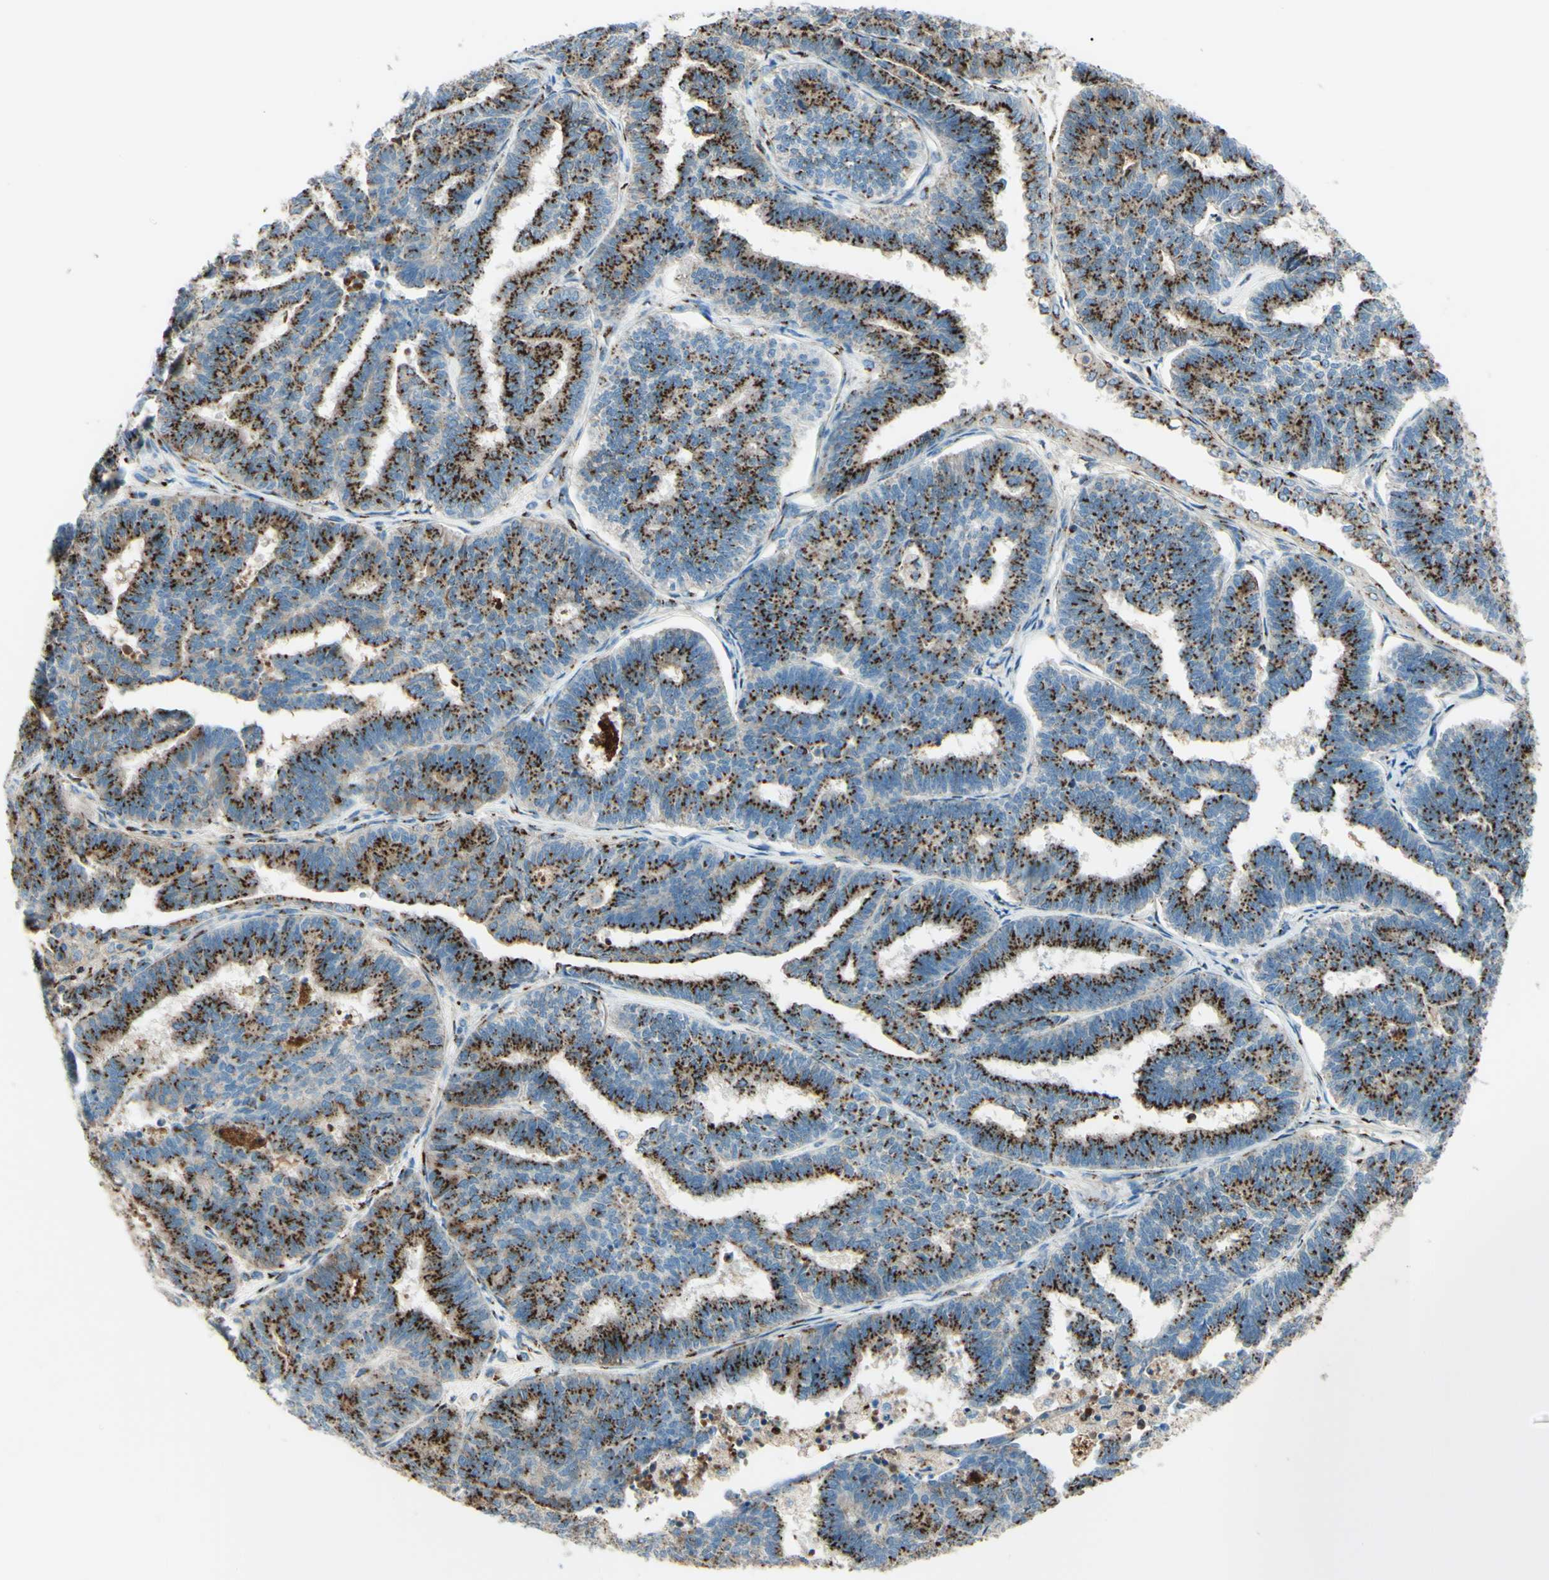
{"staining": {"intensity": "strong", "quantity": ">75%", "location": "cytoplasmic/membranous"}, "tissue": "endometrial cancer", "cell_type": "Tumor cells", "image_type": "cancer", "snomed": [{"axis": "morphology", "description": "Adenocarcinoma, NOS"}, {"axis": "topography", "description": "Endometrium"}], "caption": "Protein analysis of endometrial adenocarcinoma tissue exhibits strong cytoplasmic/membranous expression in approximately >75% of tumor cells.", "gene": "B4GALT1", "patient": {"sex": "female", "age": 70}}